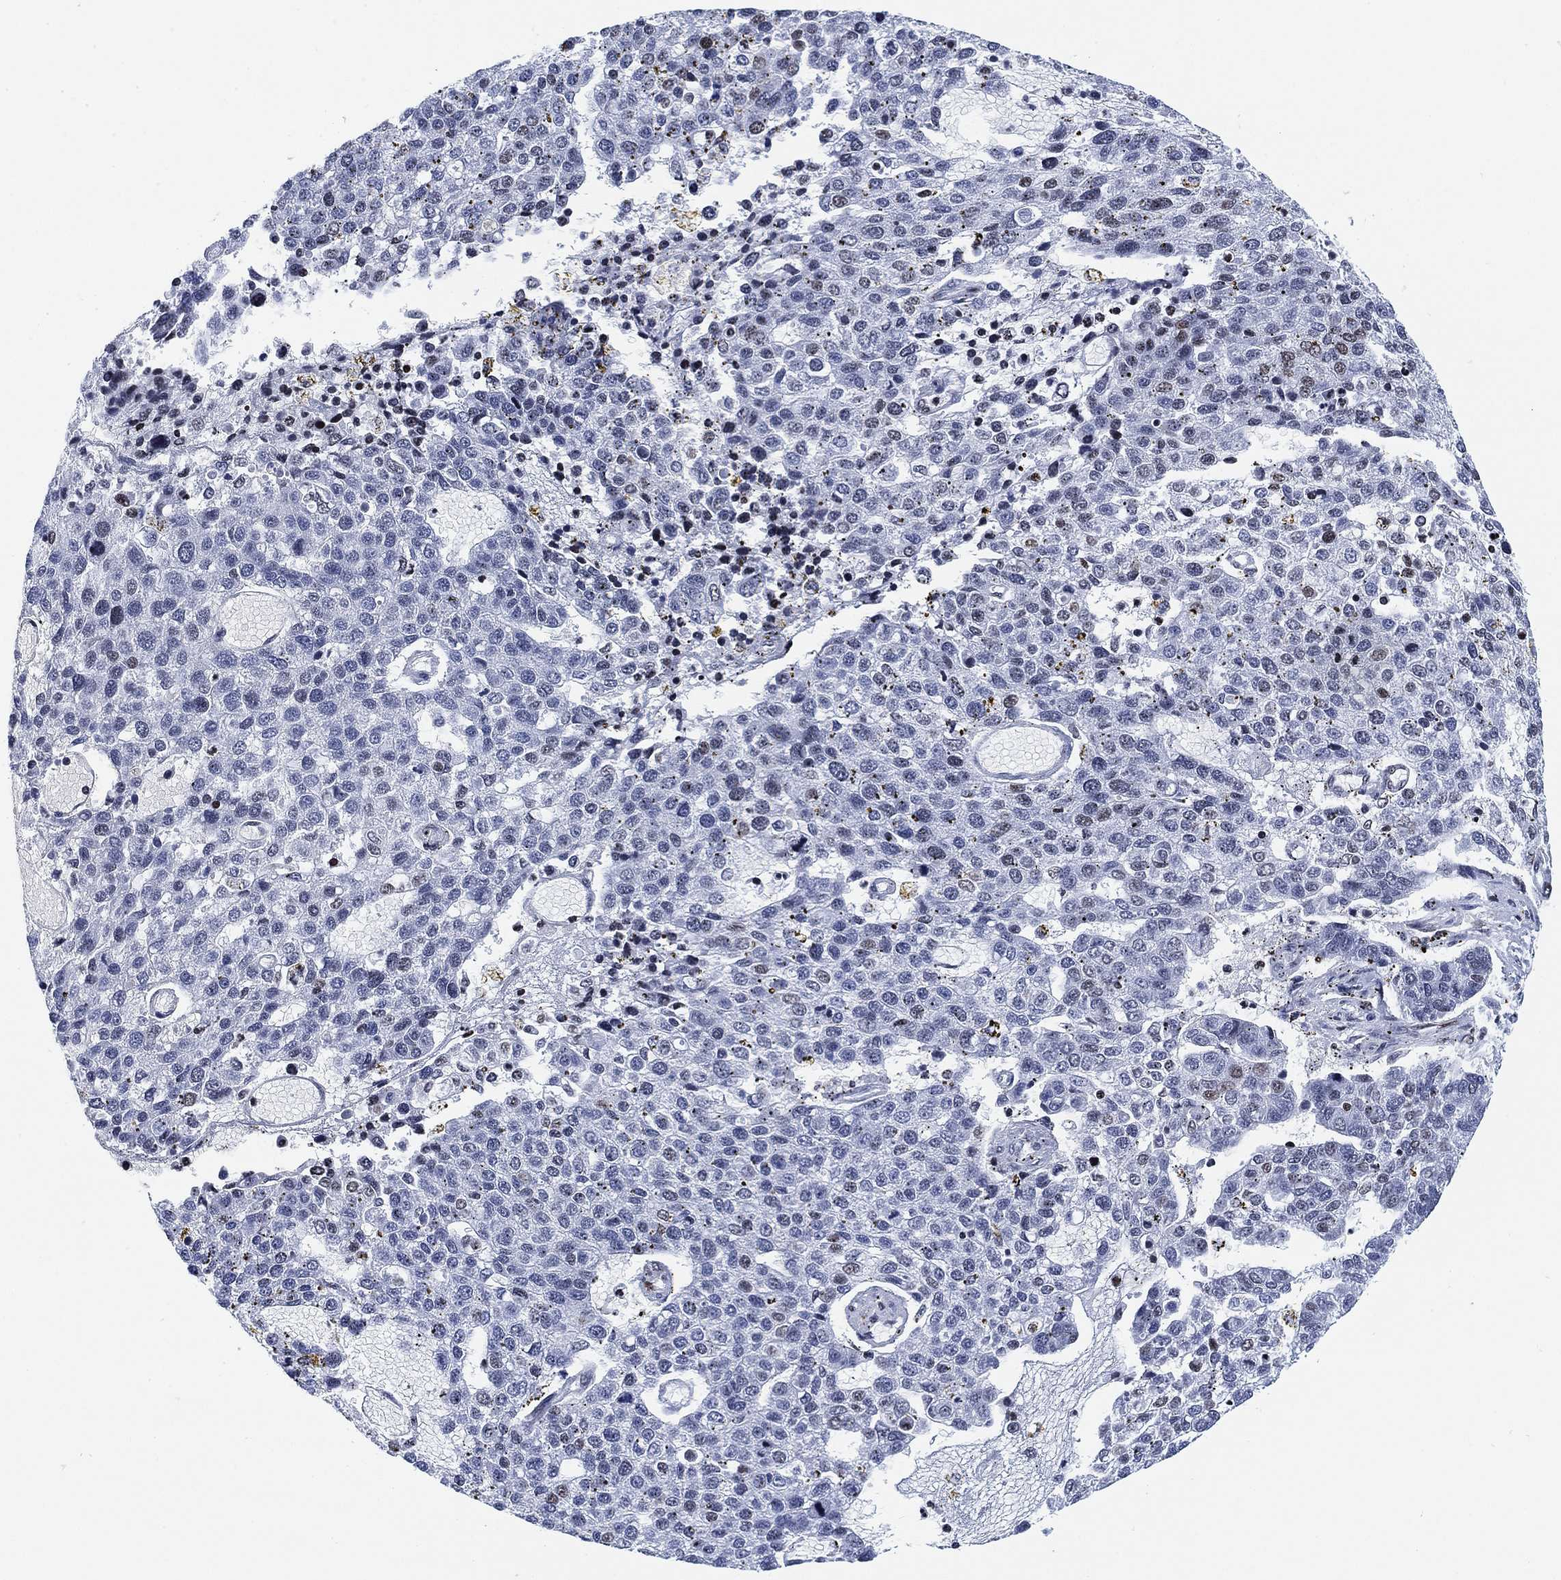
{"staining": {"intensity": "negative", "quantity": "none", "location": "none"}, "tissue": "pancreatic cancer", "cell_type": "Tumor cells", "image_type": "cancer", "snomed": [{"axis": "morphology", "description": "Adenocarcinoma, NOS"}, {"axis": "topography", "description": "Pancreas"}], "caption": "This is an immunohistochemistry micrograph of pancreatic cancer. There is no expression in tumor cells.", "gene": "H1-10", "patient": {"sex": "female", "age": 61}}